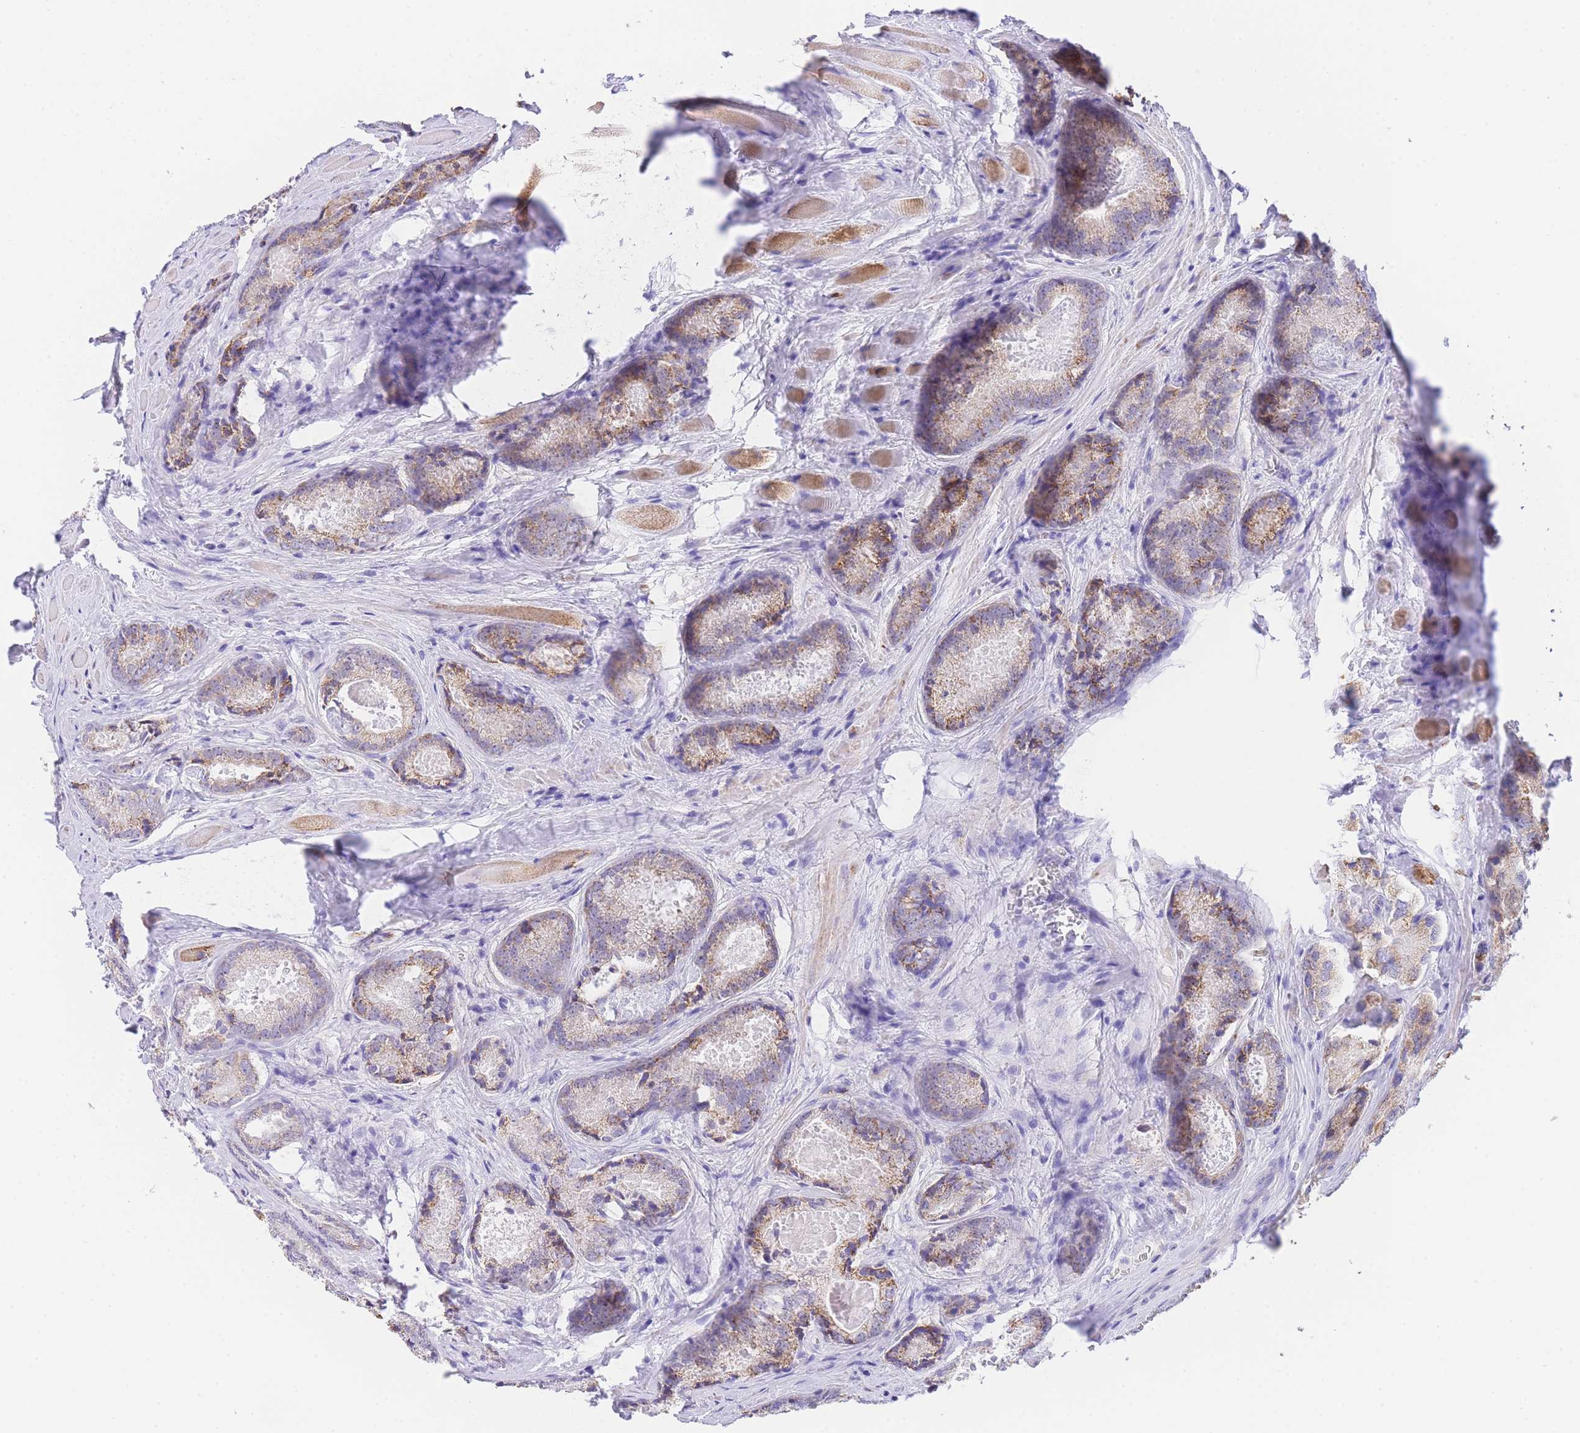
{"staining": {"intensity": "strong", "quantity": "25%-75%", "location": "cytoplasmic/membranous"}, "tissue": "prostate cancer", "cell_type": "Tumor cells", "image_type": "cancer", "snomed": [{"axis": "morphology", "description": "Adenocarcinoma, Low grade"}, {"axis": "topography", "description": "Prostate"}], "caption": "About 25%-75% of tumor cells in prostate low-grade adenocarcinoma demonstrate strong cytoplasmic/membranous protein positivity as visualized by brown immunohistochemical staining.", "gene": "NKD2", "patient": {"sex": "male", "age": 68}}